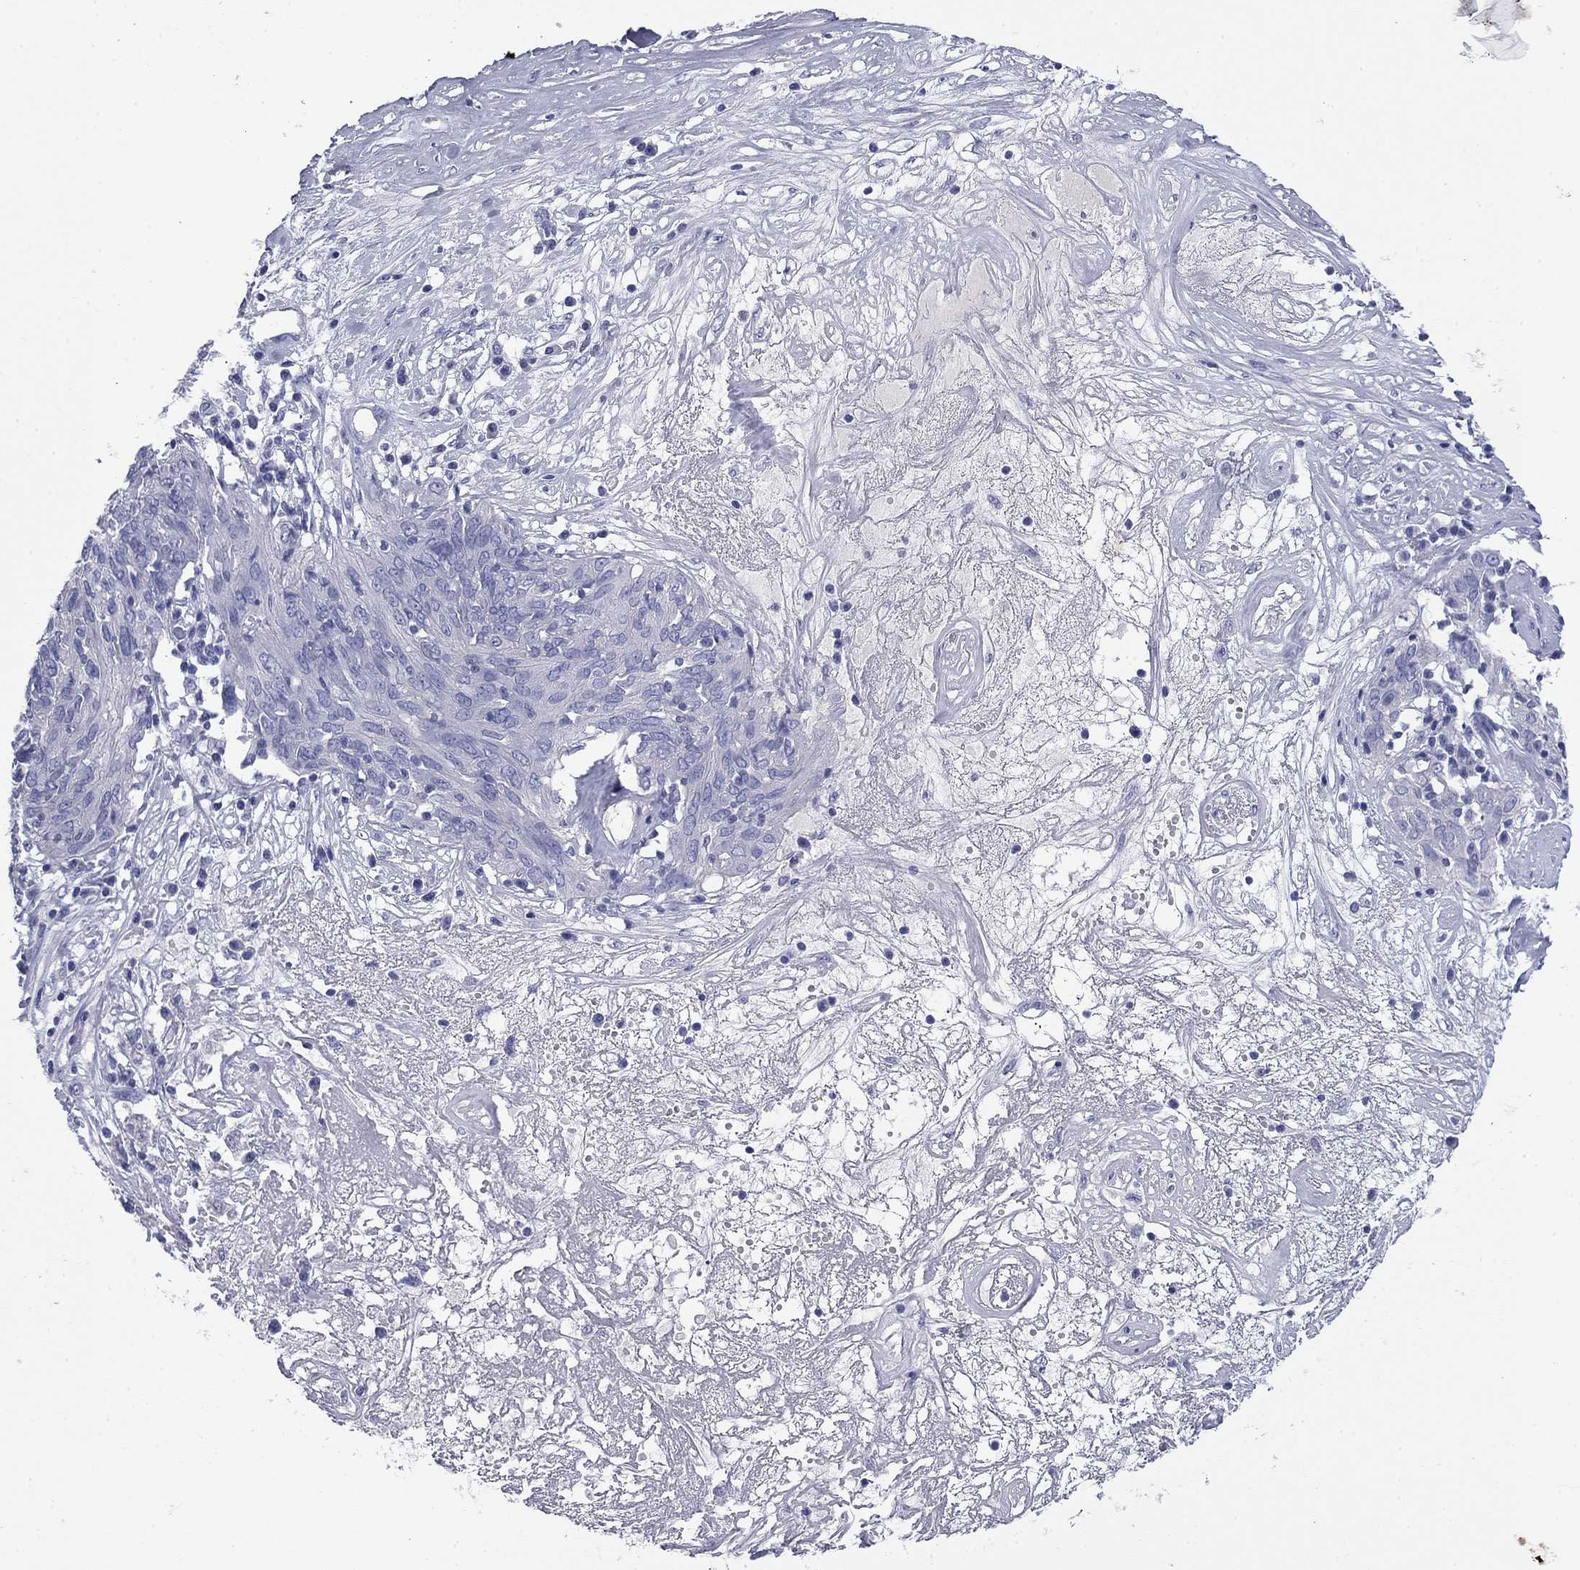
{"staining": {"intensity": "negative", "quantity": "none", "location": "none"}, "tissue": "ovarian cancer", "cell_type": "Tumor cells", "image_type": "cancer", "snomed": [{"axis": "morphology", "description": "Carcinoma, endometroid"}, {"axis": "topography", "description": "Ovary"}], "caption": "This is an IHC histopathology image of human ovarian endometroid carcinoma. There is no positivity in tumor cells.", "gene": "ABCC2", "patient": {"sex": "female", "age": 50}}